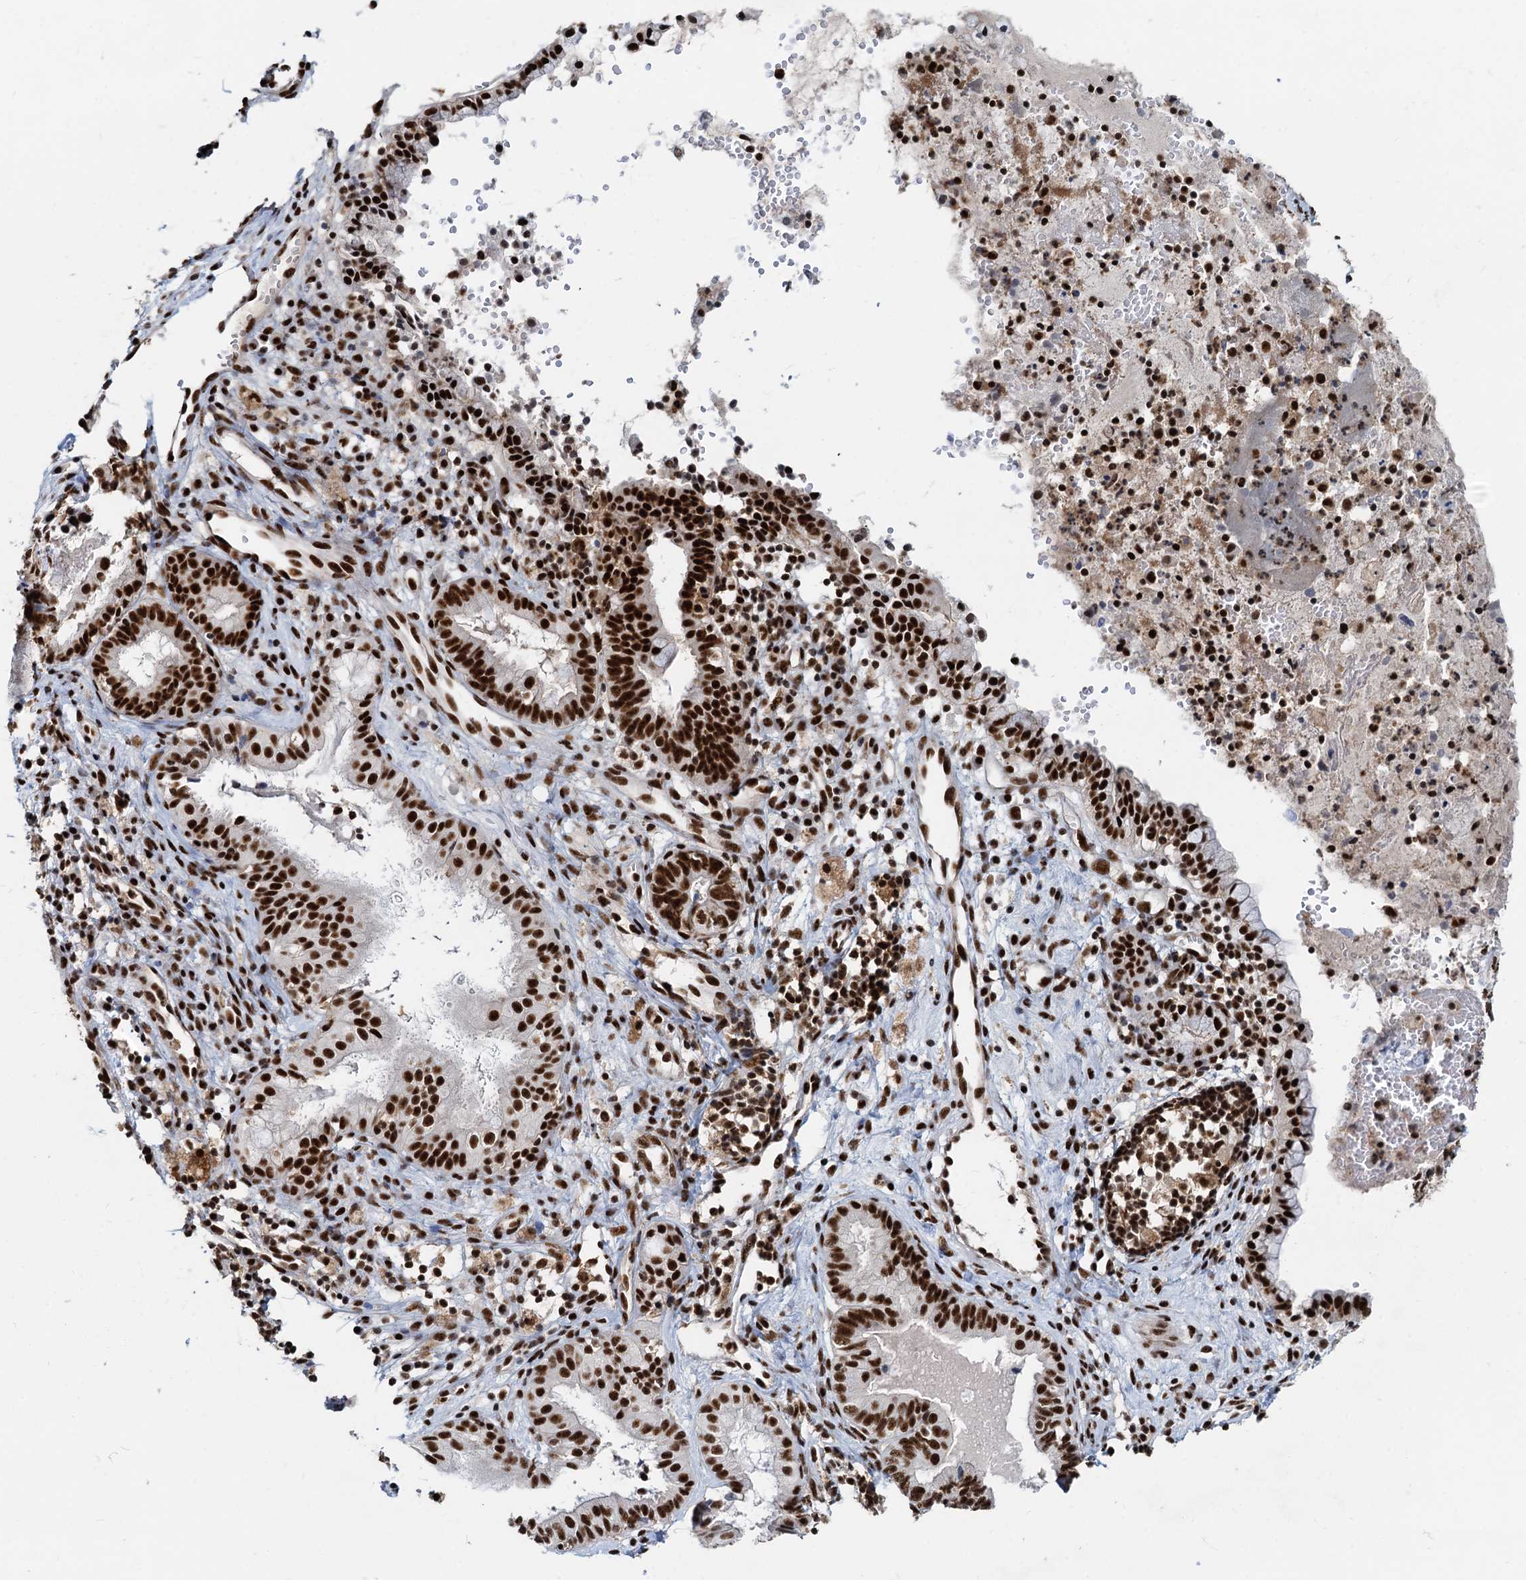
{"staining": {"intensity": "strong", "quantity": "<25%", "location": "nuclear"}, "tissue": "endometrial cancer", "cell_type": "Tumor cells", "image_type": "cancer", "snomed": [{"axis": "morphology", "description": "Adenocarcinoma, NOS"}, {"axis": "topography", "description": "Endometrium"}], "caption": "Endometrial adenocarcinoma stained with a brown dye displays strong nuclear positive staining in approximately <25% of tumor cells.", "gene": "RBM26", "patient": {"sex": "female", "age": 79}}